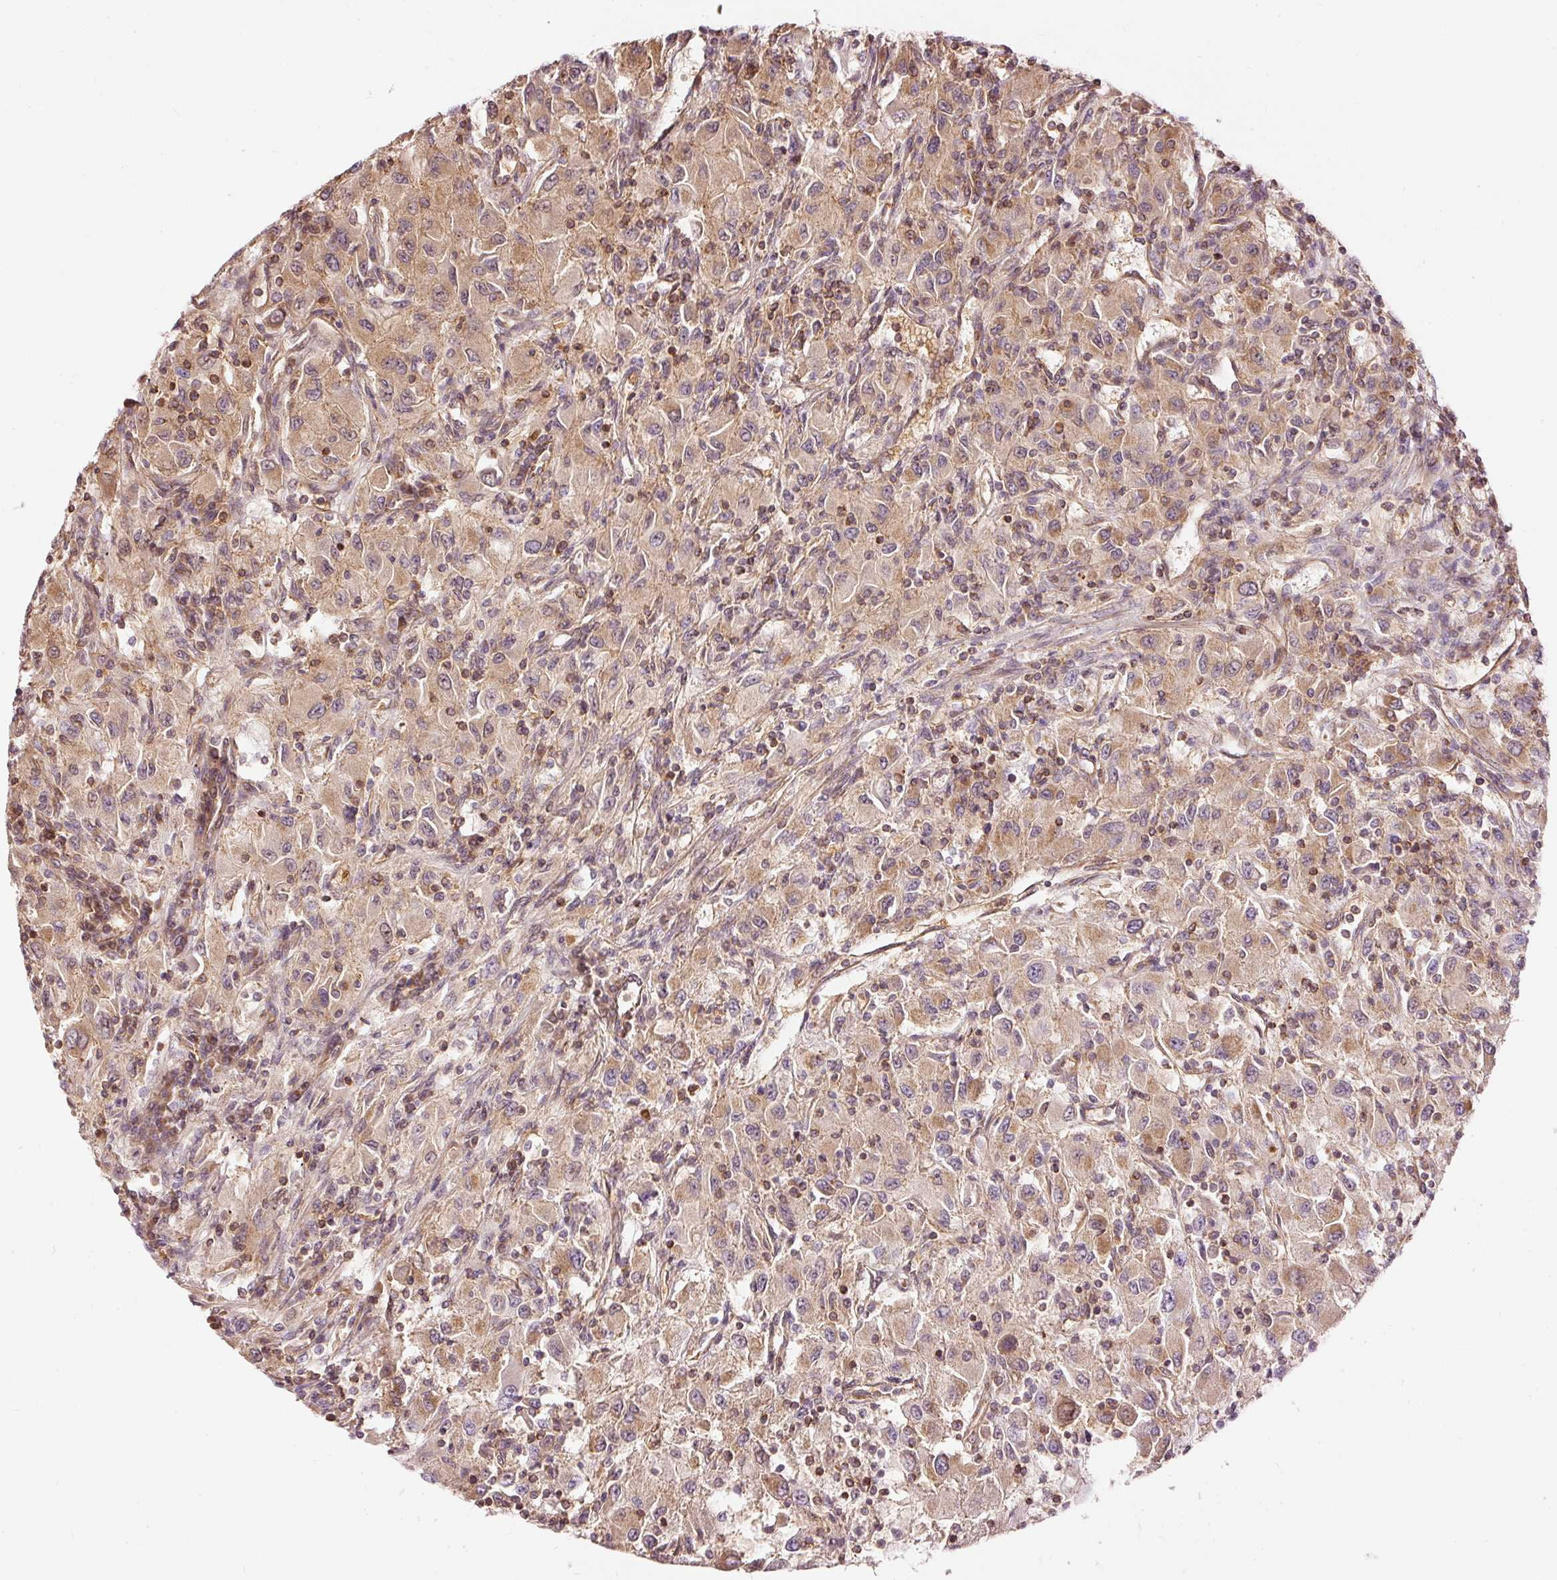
{"staining": {"intensity": "moderate", "quantity": "25%-75%", "location": "cytoplasmic/membranous"}, "tissue": "renal cancer", "cell_type": "Tumor cells", "image_type": "cancer", "snomed": [{"axis": "morphology", "description": "Adenocarcinoma, NOS"}, {"axis": "topography", "description": "Kidney"}], "caption": "DAB (3,3'-diaminobenzidine) immunohistochemical staining of renal adenocarcinoma reveals moderate cytoplasmic/membranous protein staining in approximately 25%-75% of tumor cells. (IHC, brightfield microscopy, high magnification).", "gene": "ADCY4", "patient": {"sex": "female", "age": 67}}